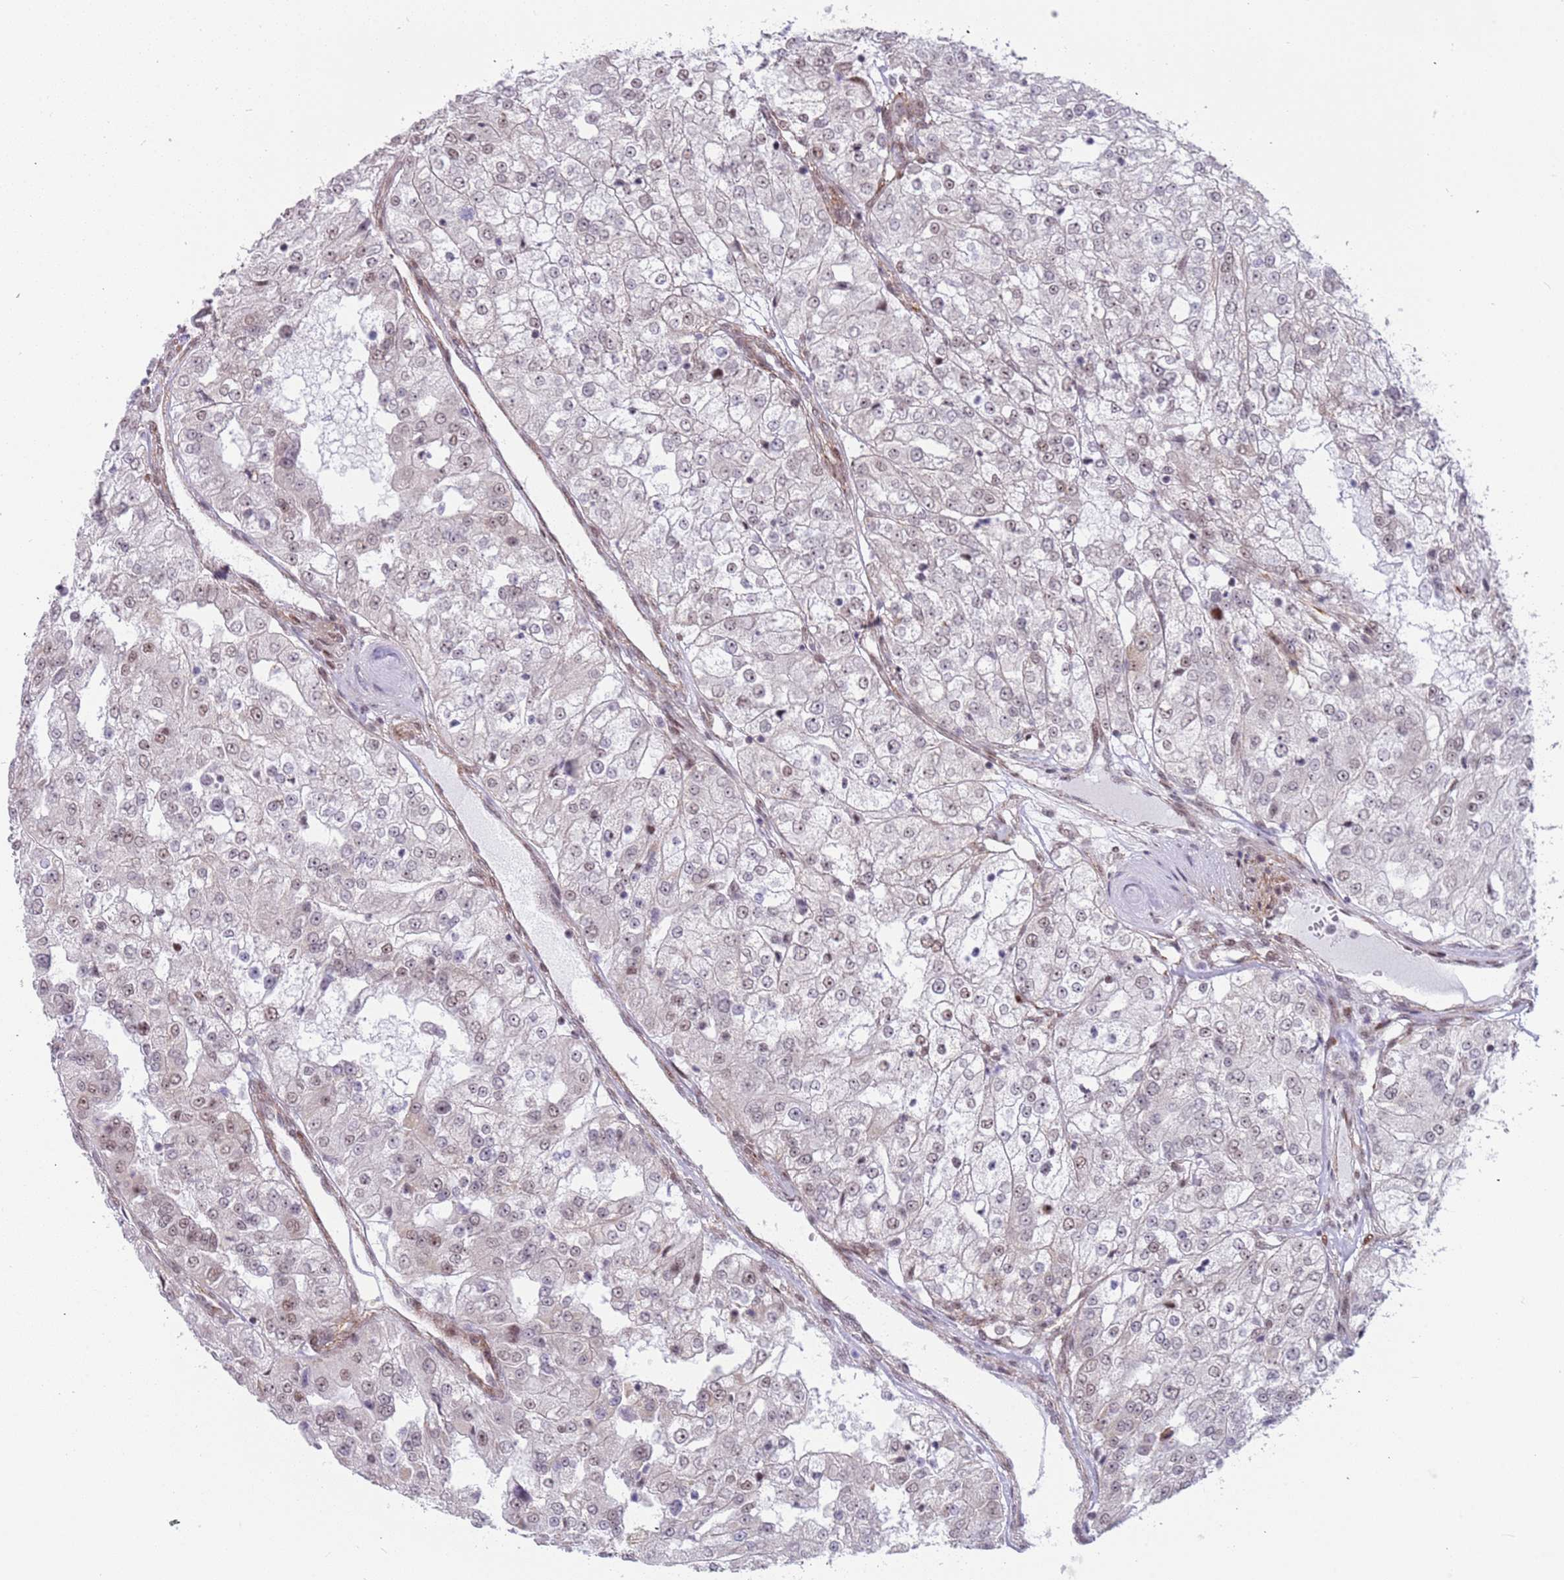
{"staining": {"intensity": "weak", "quantity": "25%-75%", "location": "nuclear"}, "tissue": "renal cancer", "cell_type": "Tumor cells", "image_type": "cancer", "snomed": [{"axis": "morphology", "description": "Adenocarcinoma, NOS"}, {"axis": "topography", "description": "Kidney"}], "caption": "Protein analysis of renal adenocarcinoma tissue reveals weak nuclear expression in approximately 25%-75% of tumor cells. (IHC, brightfield microscopy, high magnification).", "gene": "LRMDA", "patient": {"sex": "female", "age": 63}}